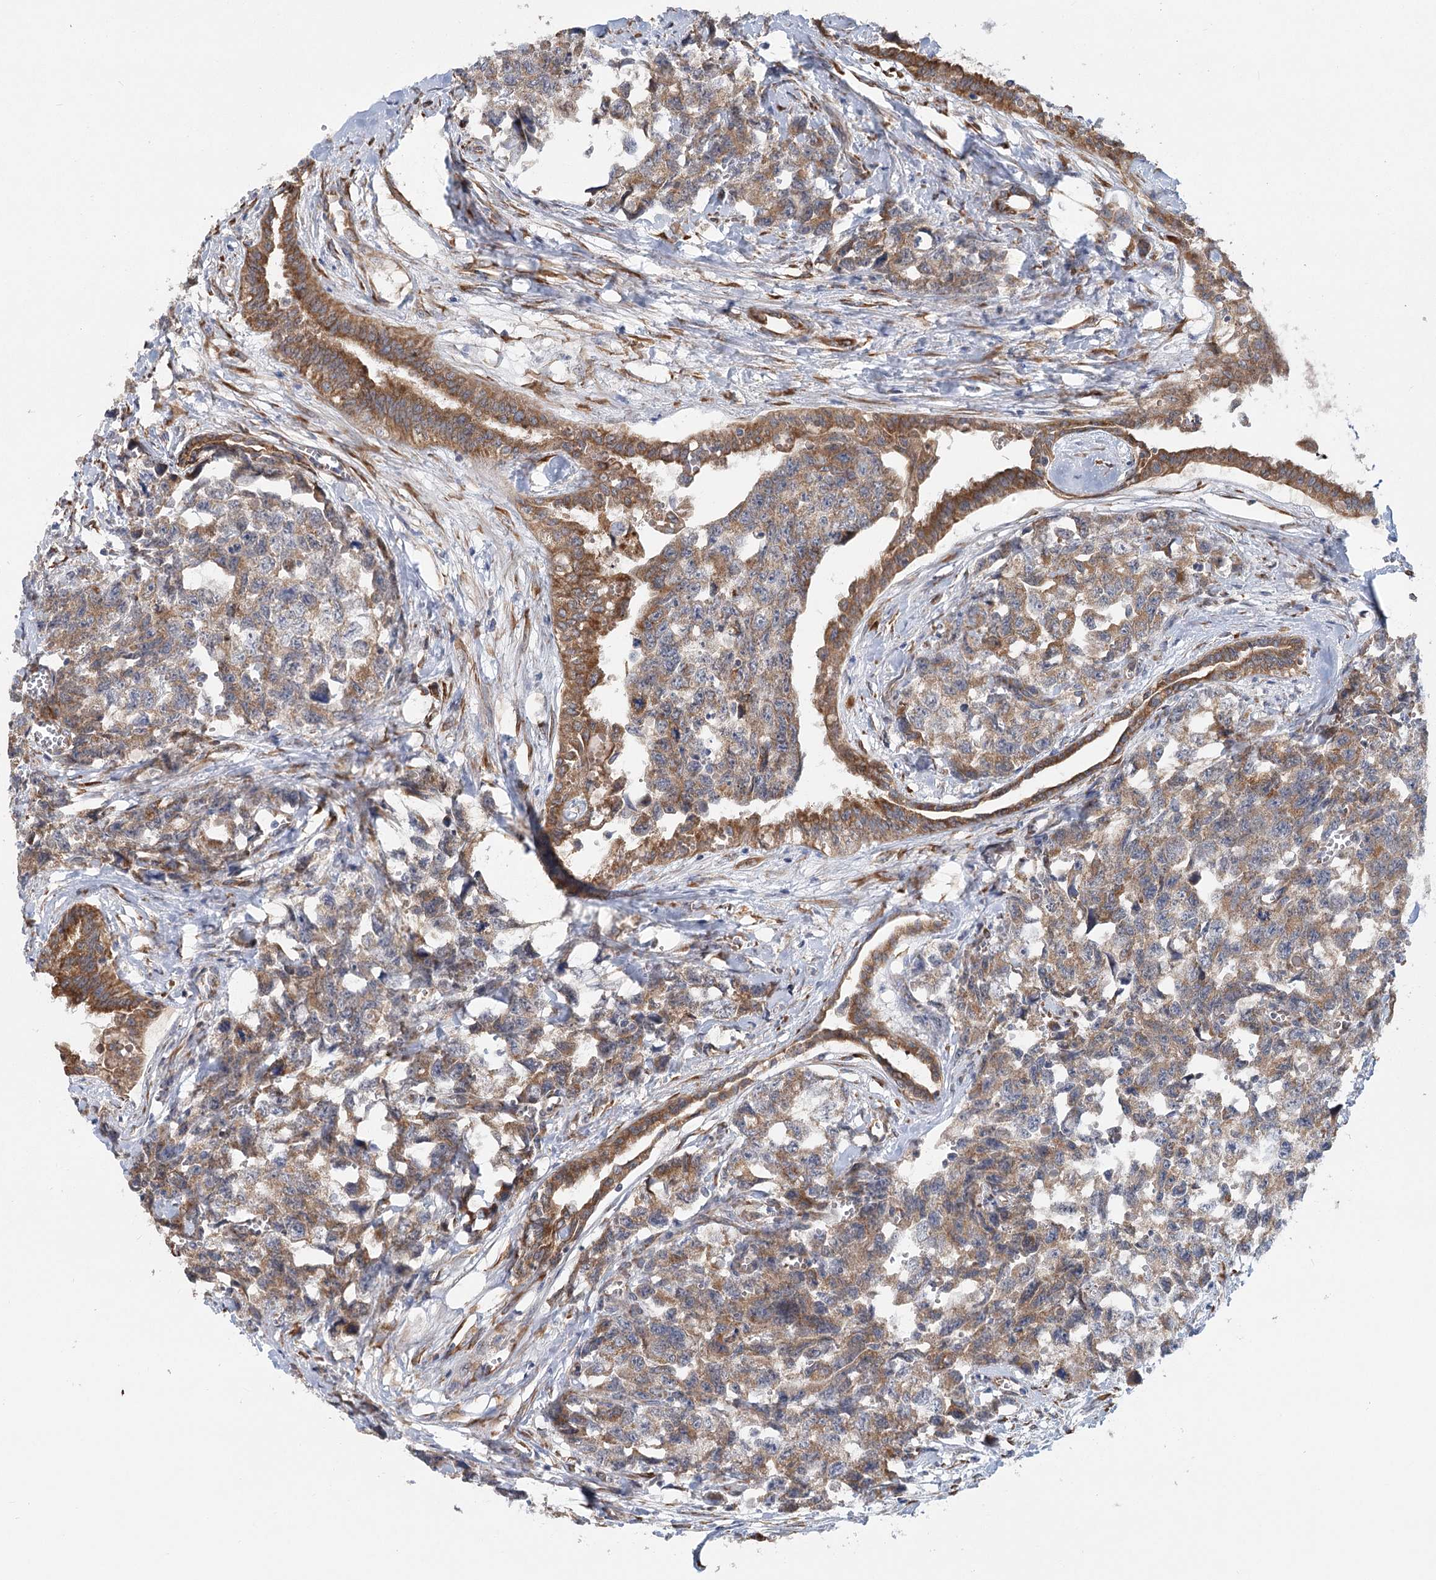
{"staining": {"intensity": "moderate", "quantity": ">75%", "location": "cytoplasmic/membranous"}, "tissue": "testis cancer", "cell_type": "Tumor cells", "image_type": "cancer", "snomed": [{"axis": "morphology", "description": "Carcinoma, Embryonal, NOS"}, {"axis": "topography", "description": "Testis"}], "caption": "This micrograph demonstrates testis cancer (embryonal carcinoma) stained with immunohistochemistry to label a protein in brown. The cytoplasmic/membranous of tumor cells show moderate positivity for the protein. Nuclei are counter-stained blue.", "gene": "CIB4", "patient": {"sex": "male", "age": 31}}